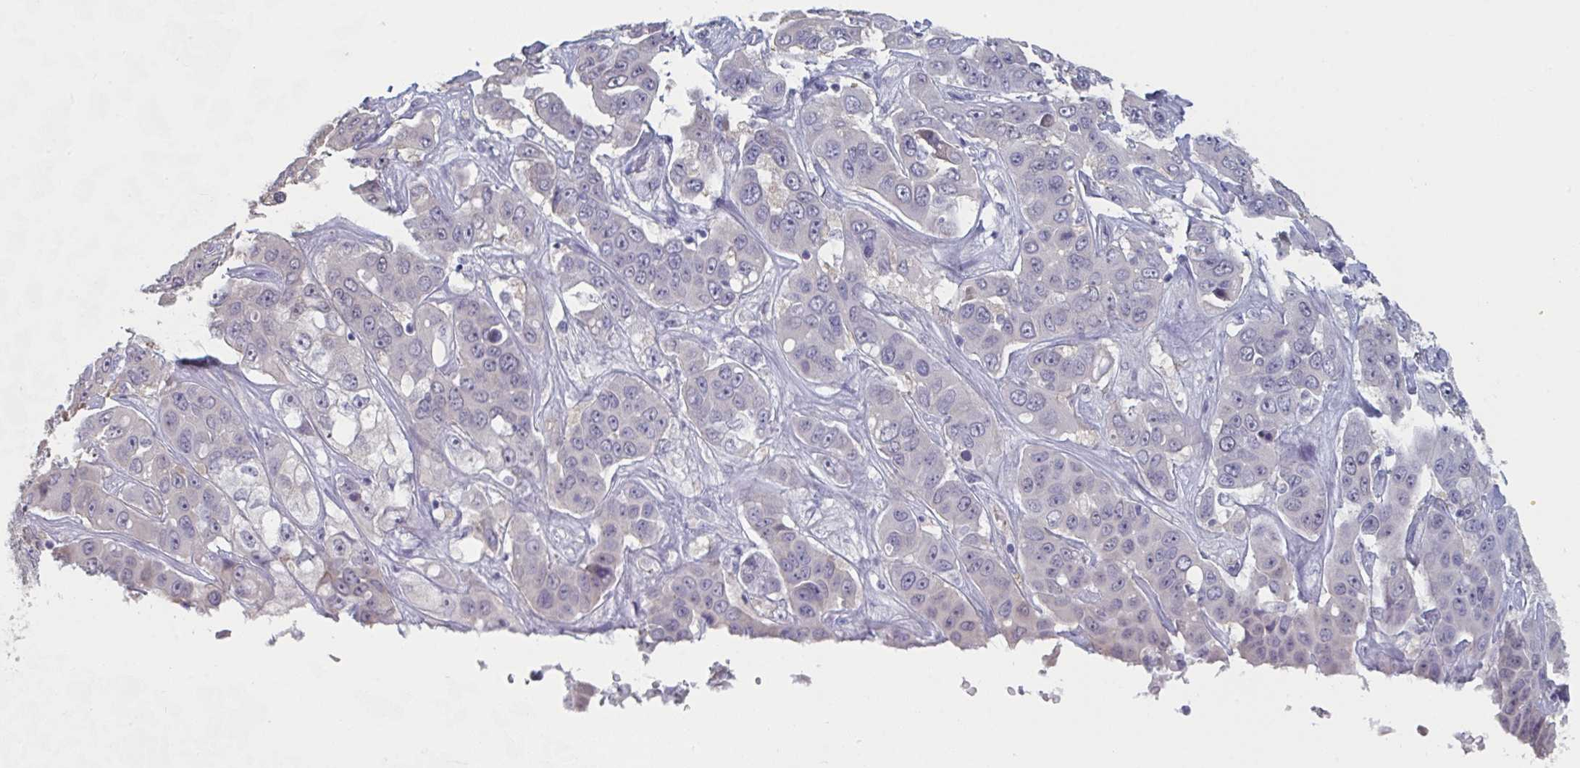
{"staining": {"intensity": "negative", "quantity": "none", "location": "none"}, "tissue": "liver cancer", "cell_type": "Tumor cells", "image_type": "cancer", "snomed": [{"axis": "morphology", "description": "Cholangiocarcinoma"}, {"axis": "topography", "description": "Liver"}], "caption": "This is an IHC photomicrograph of human liver cancer. There is no staining in tumor cells.", "gene": "FOXA1", "patient": {"sex": "female", "age": 52}}